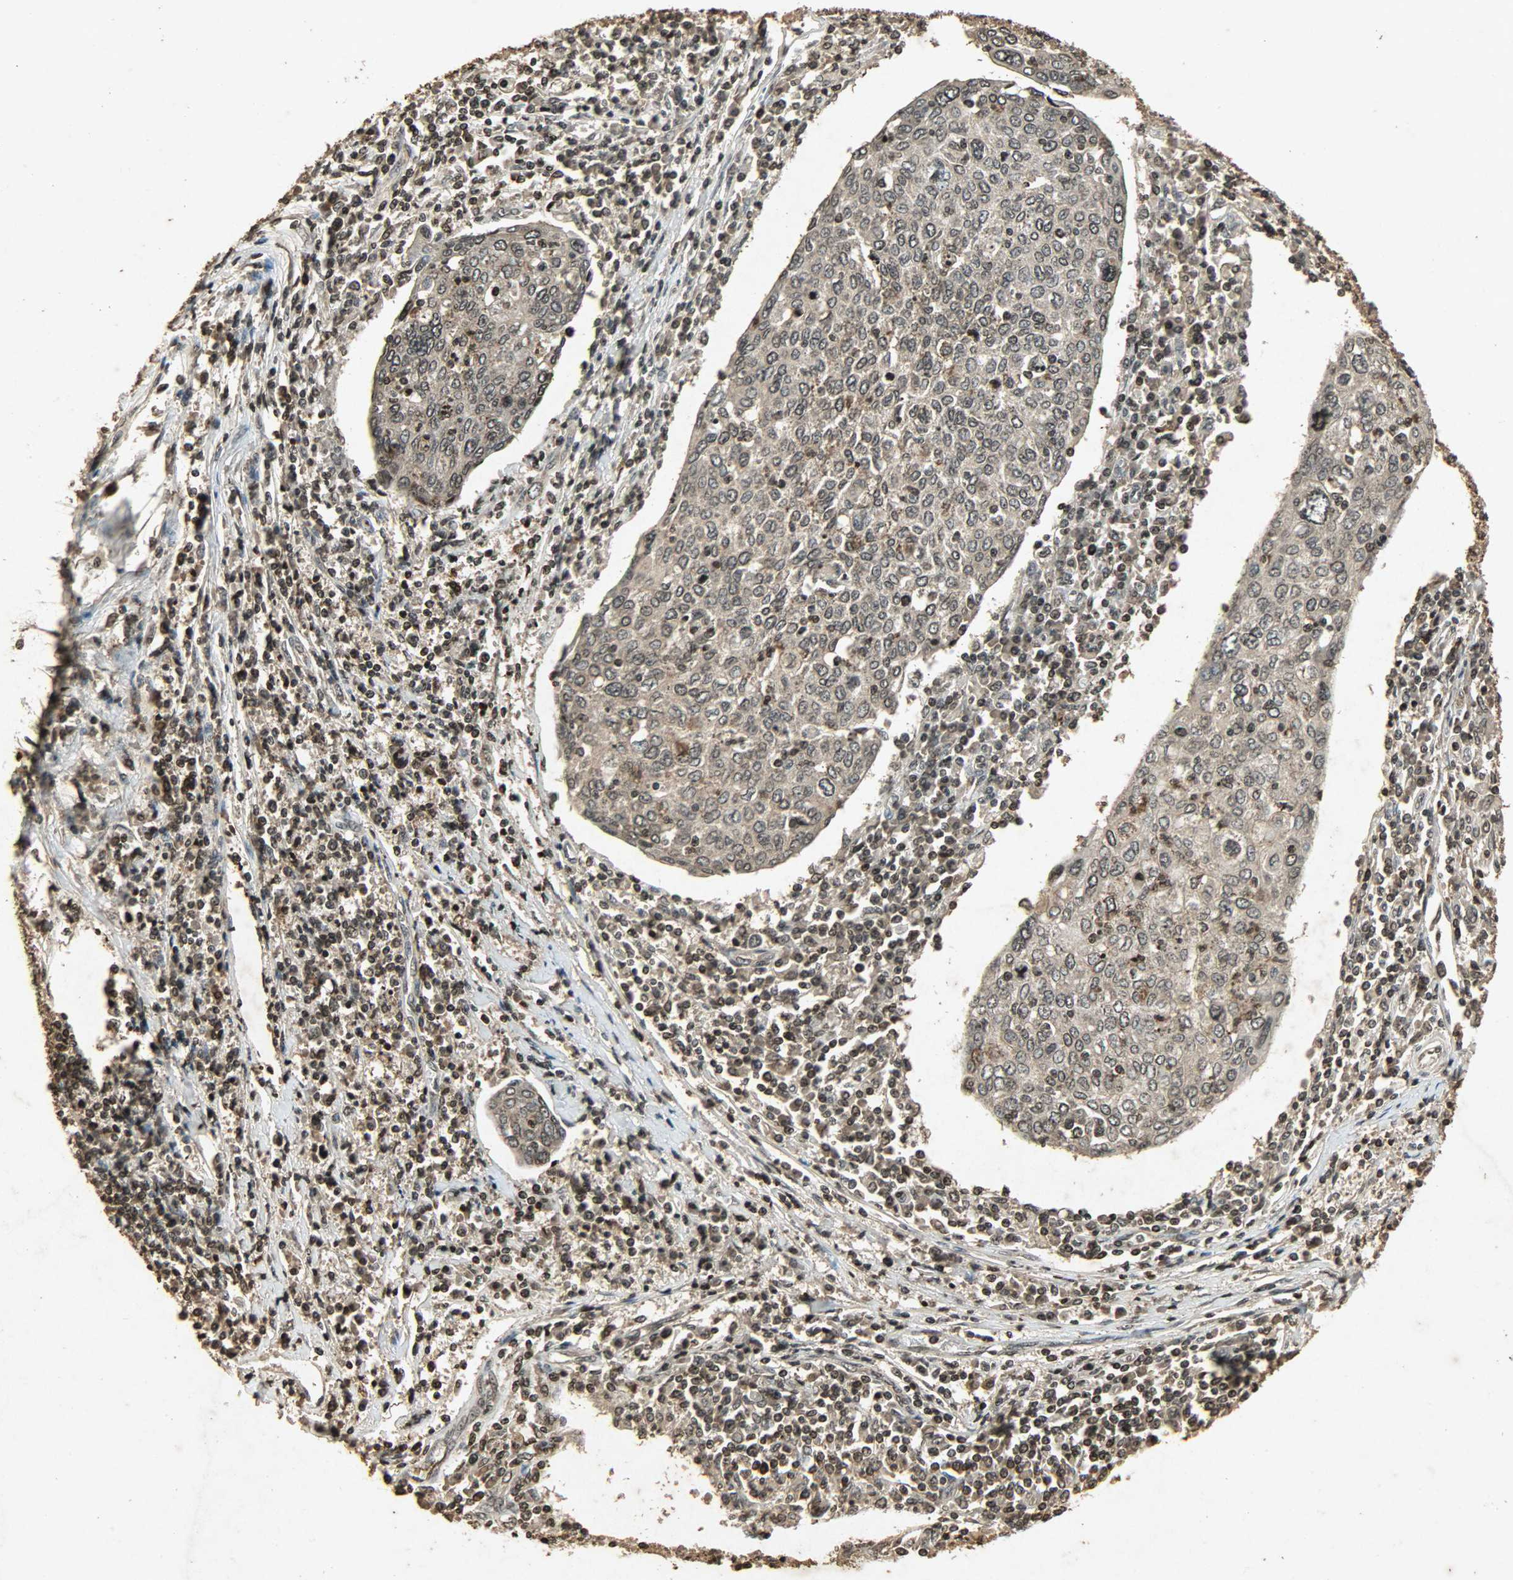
{"staining": {"intensity": "moderate", "quantity": ">75%", "location": "cytoplasmic/membranous,nuclear"}, "tissue": "cervical cancer", "cell_type": "Tumor cells", "image_type": "cancer", "snomed": [{"axis": "morphology", "description": "Squamous cell carcinoma, NOS"}, {"axis": "topography", "description": "Cervix"}], "caption": "A high-resolution histopathology image shows immunohistochemistry (IHC) staining of squamous cell carcinoma (cervical), which demonstrates moderate cytoplasmic/membranous and nuclear expression in approximately >75% of tumor cells.", "gene": "PPP3R1", "patient": {"sex": "female", "age": 40}}